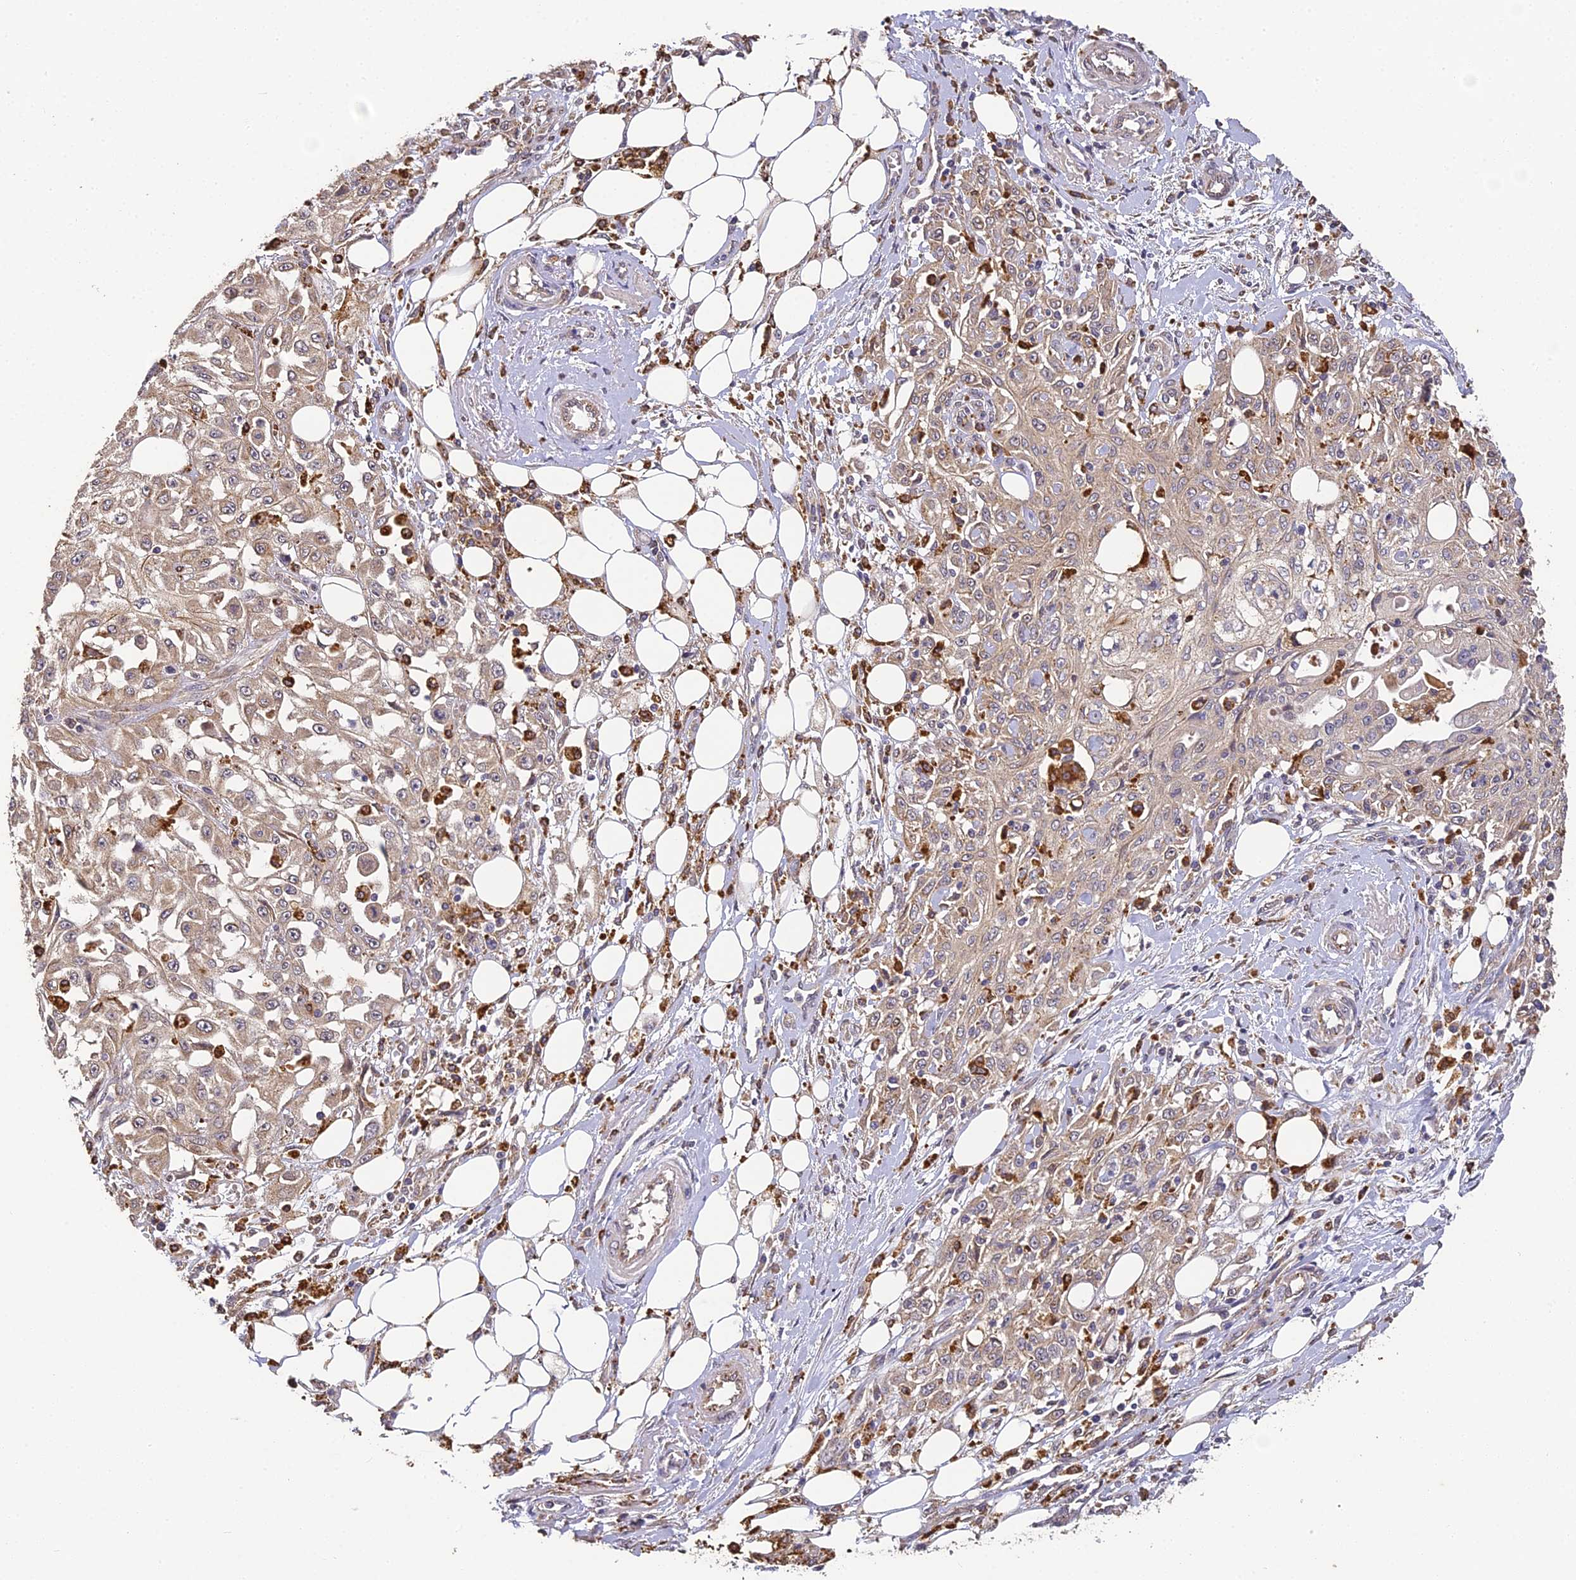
{"staining": {"intensity": "moderate", "quantity": ">75%", "location": "cytoplasmic/membranous"}, "tissue": "skin cancer", "cell_type": "Tumor cells", "image_type": "cancer", "snomed": [{"axis": "morphology", "description": "Squamous cell carcinoma, NOS"}, {"axis": "morphology", "description": "Squamous cell carcinoma, metastatic, NOS"}, {"axis": "topography", "description": "Skin"}, {"axis": "topography", "description": "Lymph node"}], "caption": "A photomicrograph of human skin squamous cell carcinoma stained for a protein exhibits moderate cytoplasmic/membranous brown staining in tumor cells.", "gene": "YAE1", "patient": {"sex": "male", "age": 75}}